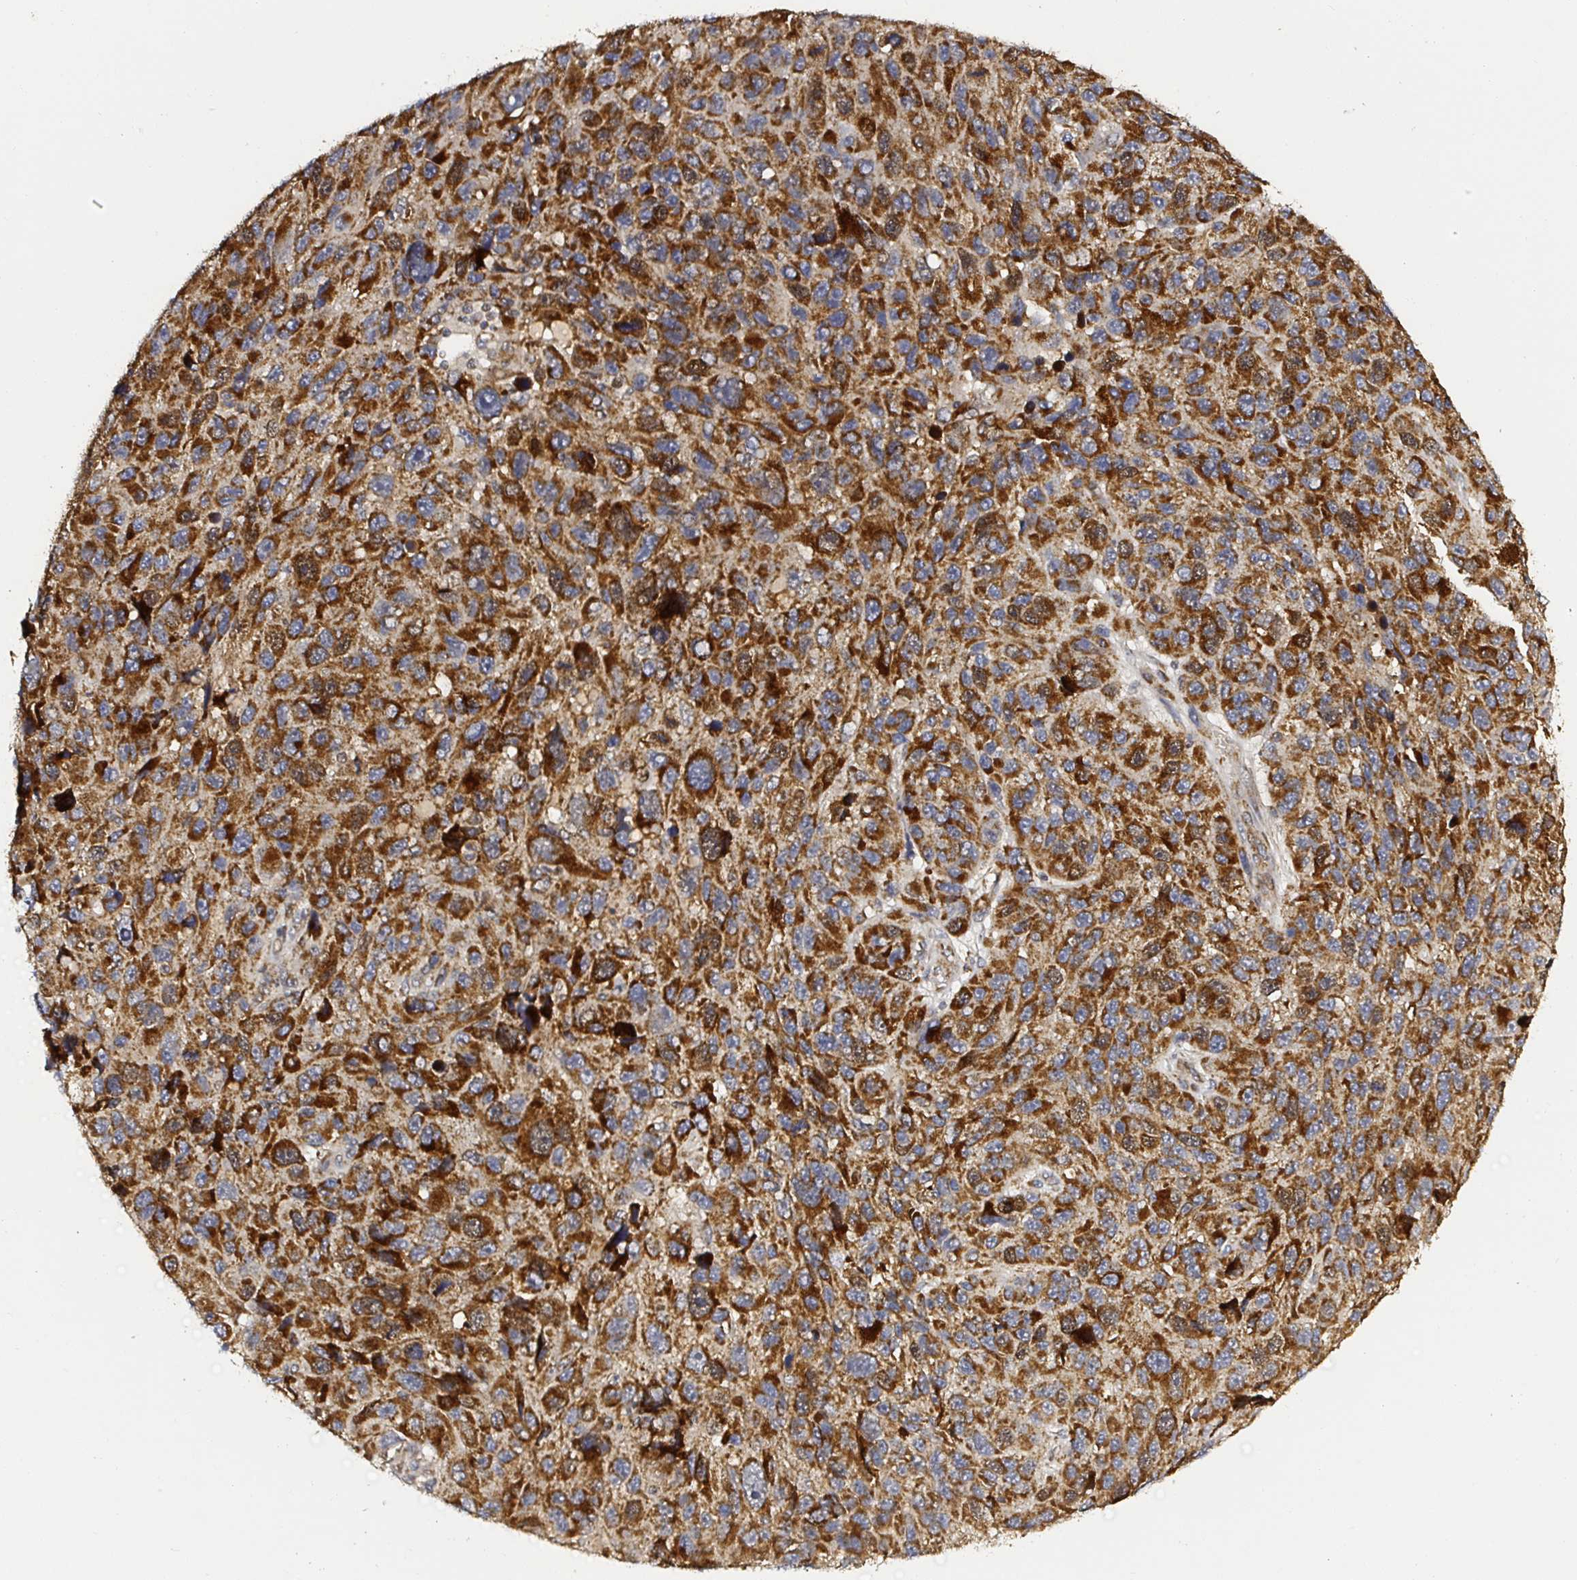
{"staining": {"intensity": "strong", "quantity": ">75%", "location": "cytoplasmic/membranous"}, "tissue": "melanoma", "cell_type": "Tumor cells", "image_type": "cancer", "snomed": [{"axis": "morphology", "description": "Malignant melanoma, NOS"}, {"axis": "topography", "description": "Skin"}], "caption": "The image exhibits immunohistochemical staining of malignant melanoma. There is strong cytoplasmic/membranous expression is appreciated in about >75% of tumor cells.", "gene": "ATAD3B", "patient": {"sex": "male", "age": 53}}